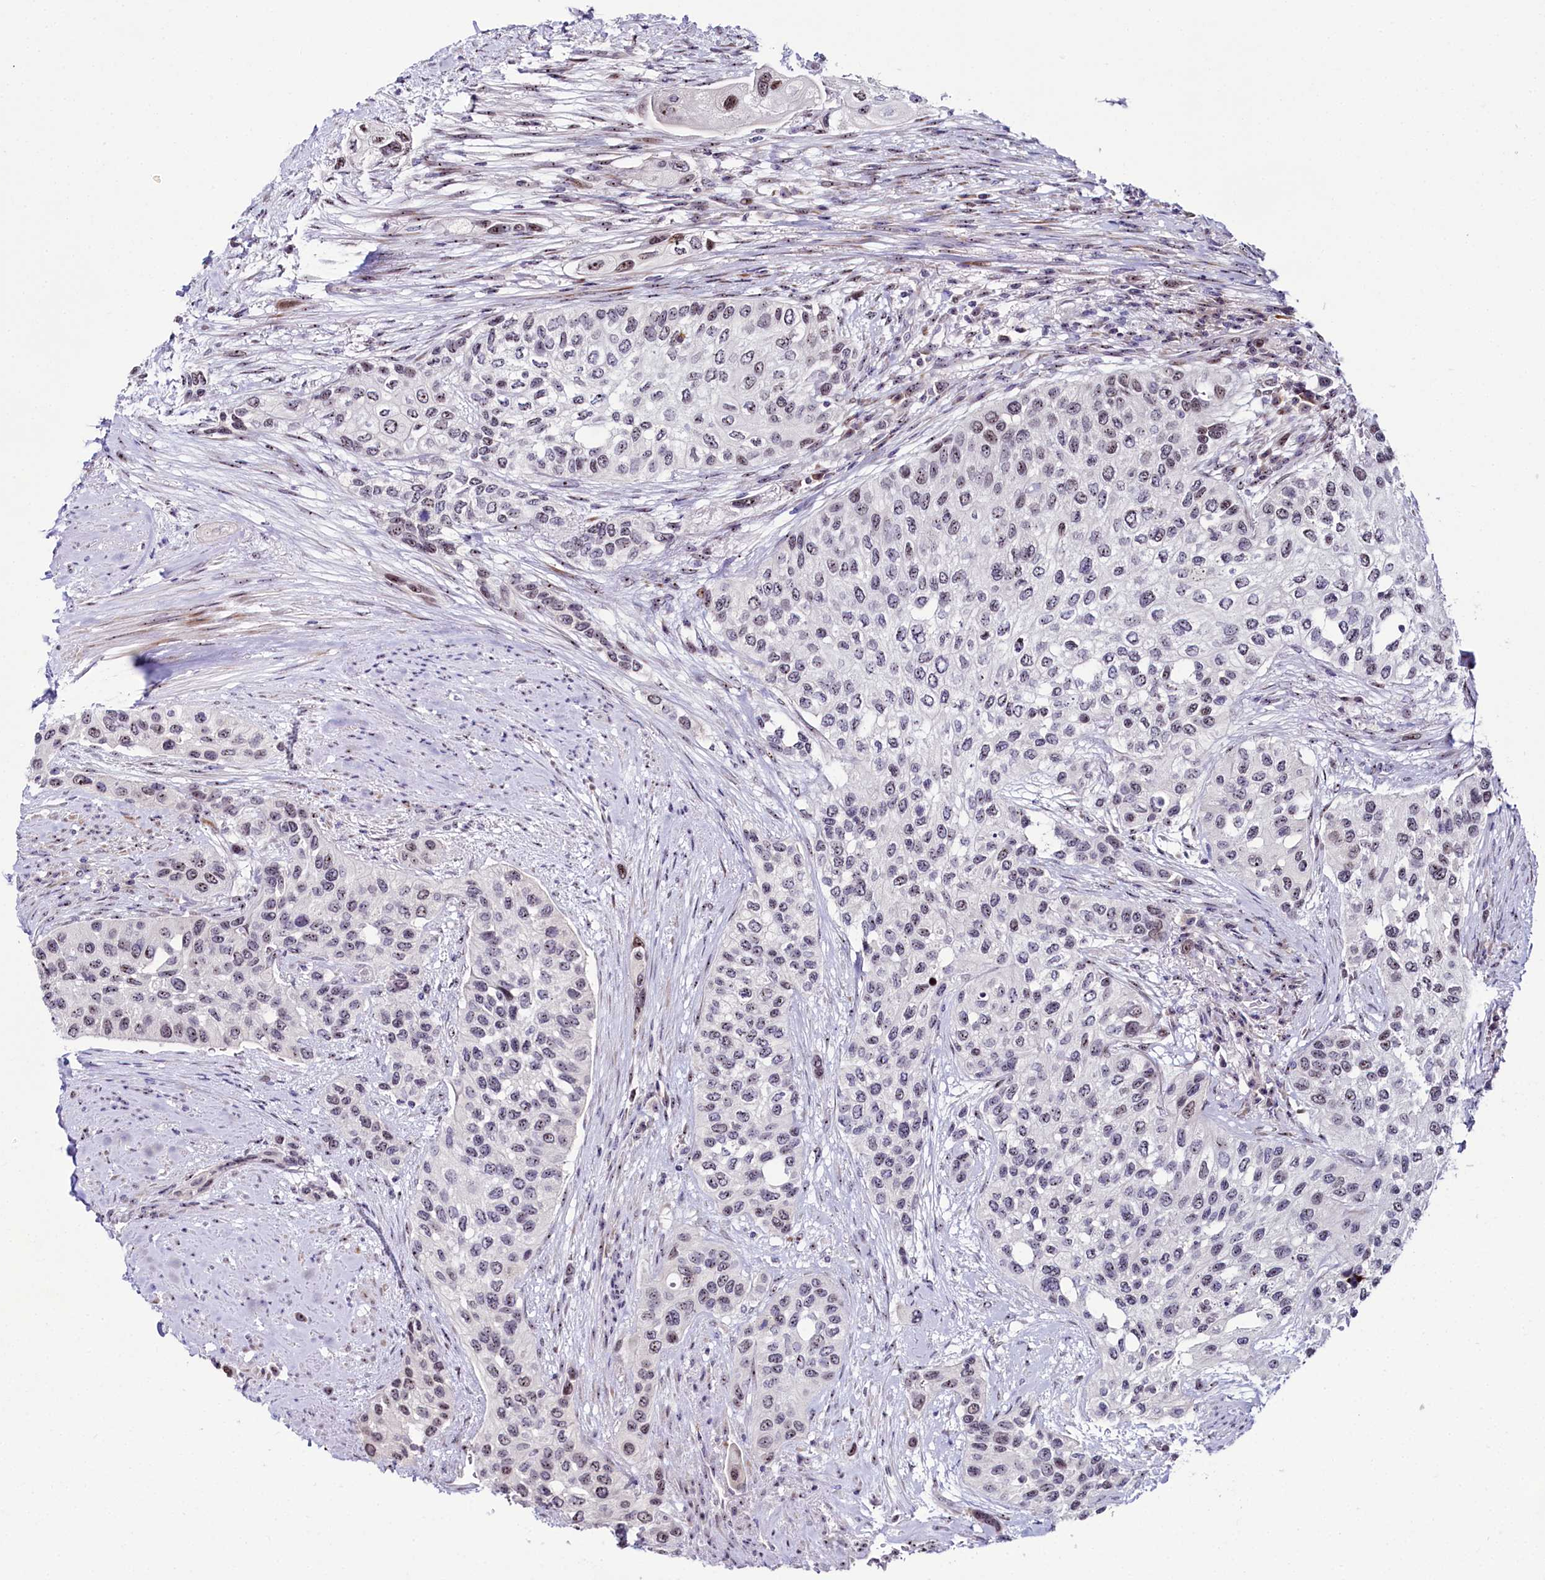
{"staining": {"intensity": "weak", "quantity": "25%-75%", "location": "nuclear"}, "tissue": "urothelial cancer", "cell_type": "Tumor cells", "image_type": "cancer", "snomed": [{"axis": "morphology", "description": "Normal tissue, NOS"}, {"axis": "morphology", "description": "Urothelial carcinoma, High grade"}, {"axis": "topography", "description": "Vascular tissue"}, {"axis": "topography", "description": "Urinary bladder"}], "caption": "Urothelial cancer stained for a protein (brown) shows weak nuclear positive positivity in approximately 25%-75% of tumor cells.", "gene": "TCOF1", "patient": {"sex": "female", "age": 56}}